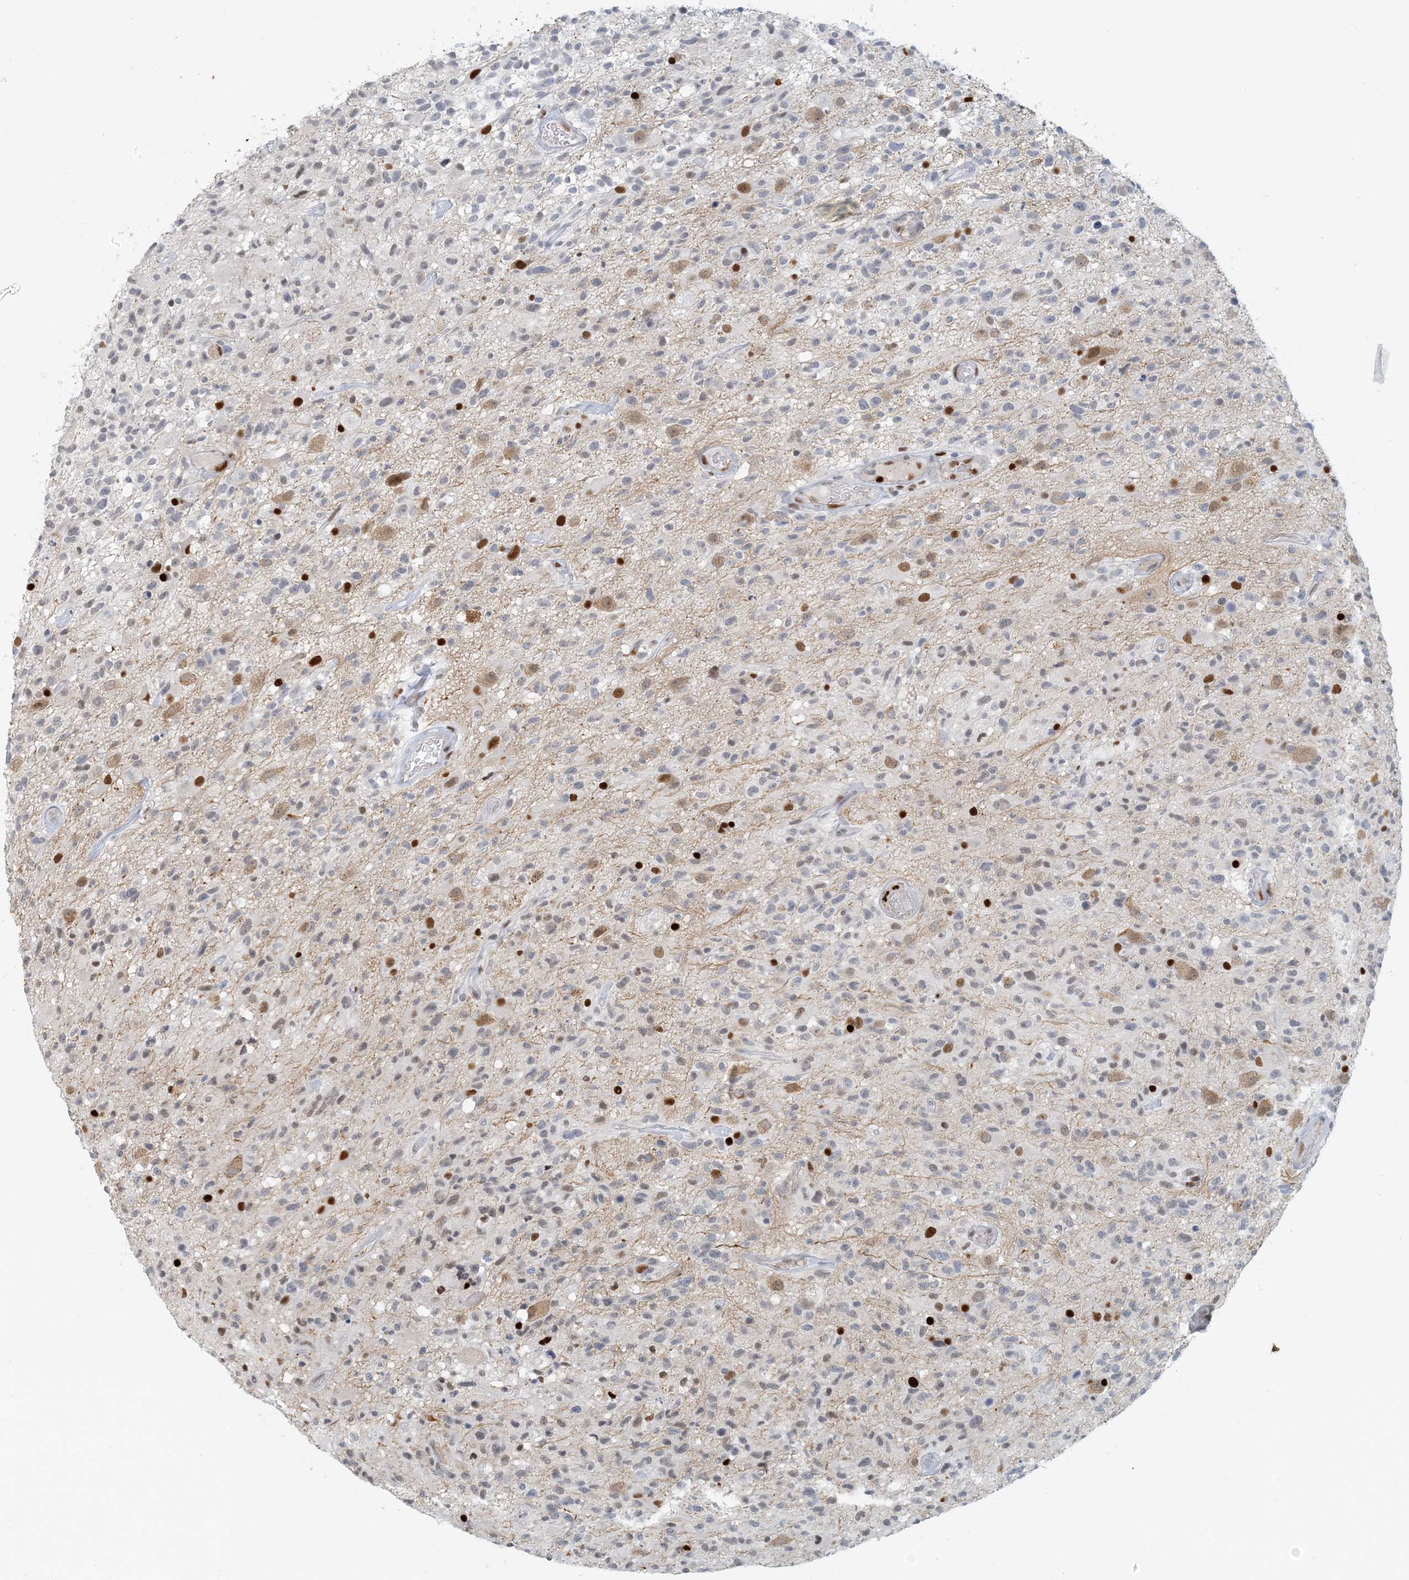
{"staining": {"intensity": "moderate", "quantity": "<25%", "location": "nuclear"}, "tissue": "glioma", "cell_type": "Tumor cells", "image_type": "cancer", "snomed": [{"axis": "morphology", "description": "Glioma, malignant, High grade"}, {"axis": "morphology", "description": "Glioblastoma, NOS"}, {"axis": "topography", "description": "Brain"}], "caption": "Moderate nuclear positivity is present in about <25% of tumor cells in glioblastoma. (brown staining indicates protein expression, while blue staining denotes nuclei).", "gene": "AK9", "patient": {"sex": "male", "age": 60}}